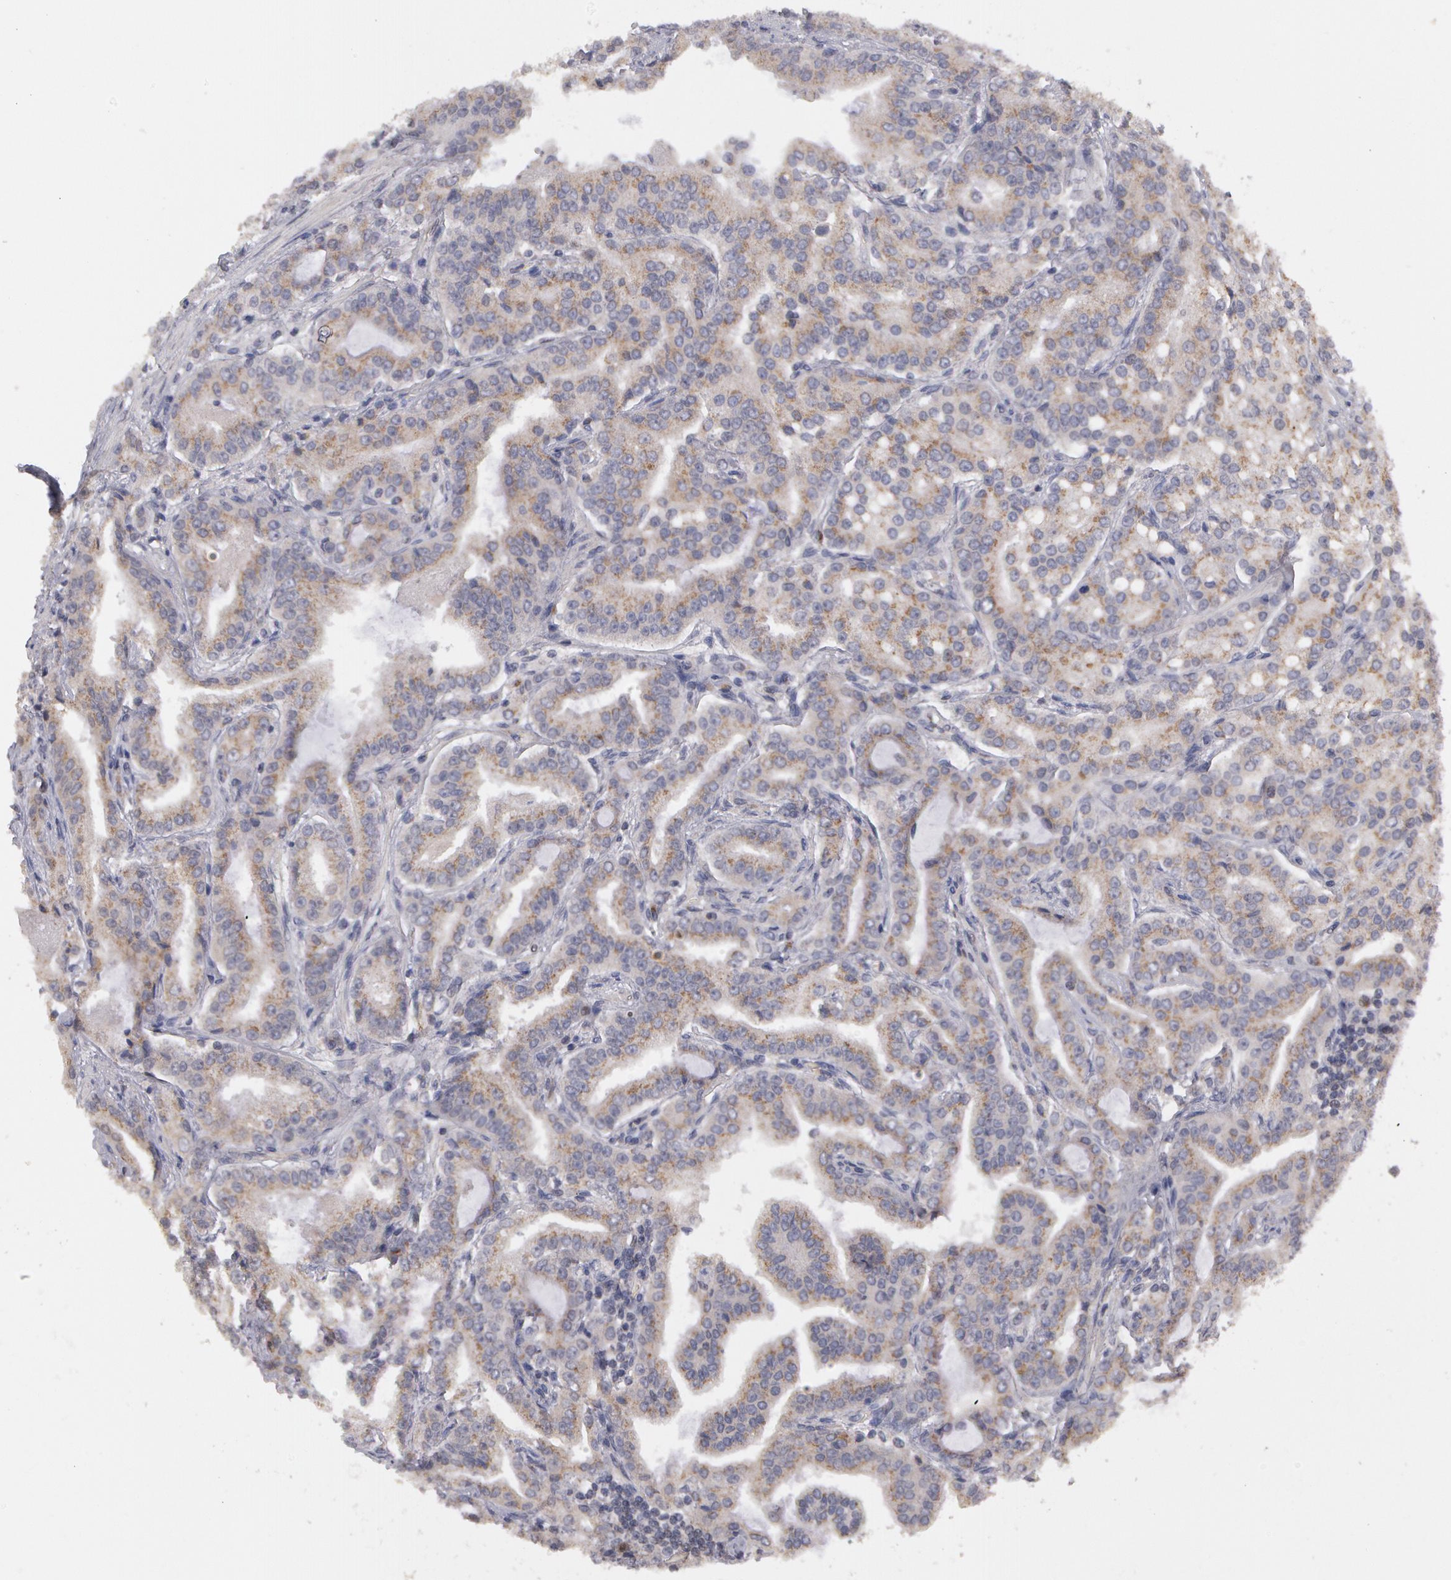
{"staining": {"intensity": "moderate", "quantity": ">75%", "location": "cytoplasmic/membranous"}, "tissue": "prostate cancer", "cell_type": "Tumor cells", "image_type": "cancer", "snomed": [{"axis": "morphology", "description": "Adenocarcinoma, Medium grade"}, {"axis": "topography", "description": "Prostate"}], "caption": "DAB immunohistochemical staining of prostate cancer (adenocarcinoma (medium-grade)) demonstrates moderate cytoplasmic/membranous protein staining in about >75% of tumor cells.", "gene": "STX5", "patient": {"sex": "male", "age": 72}}